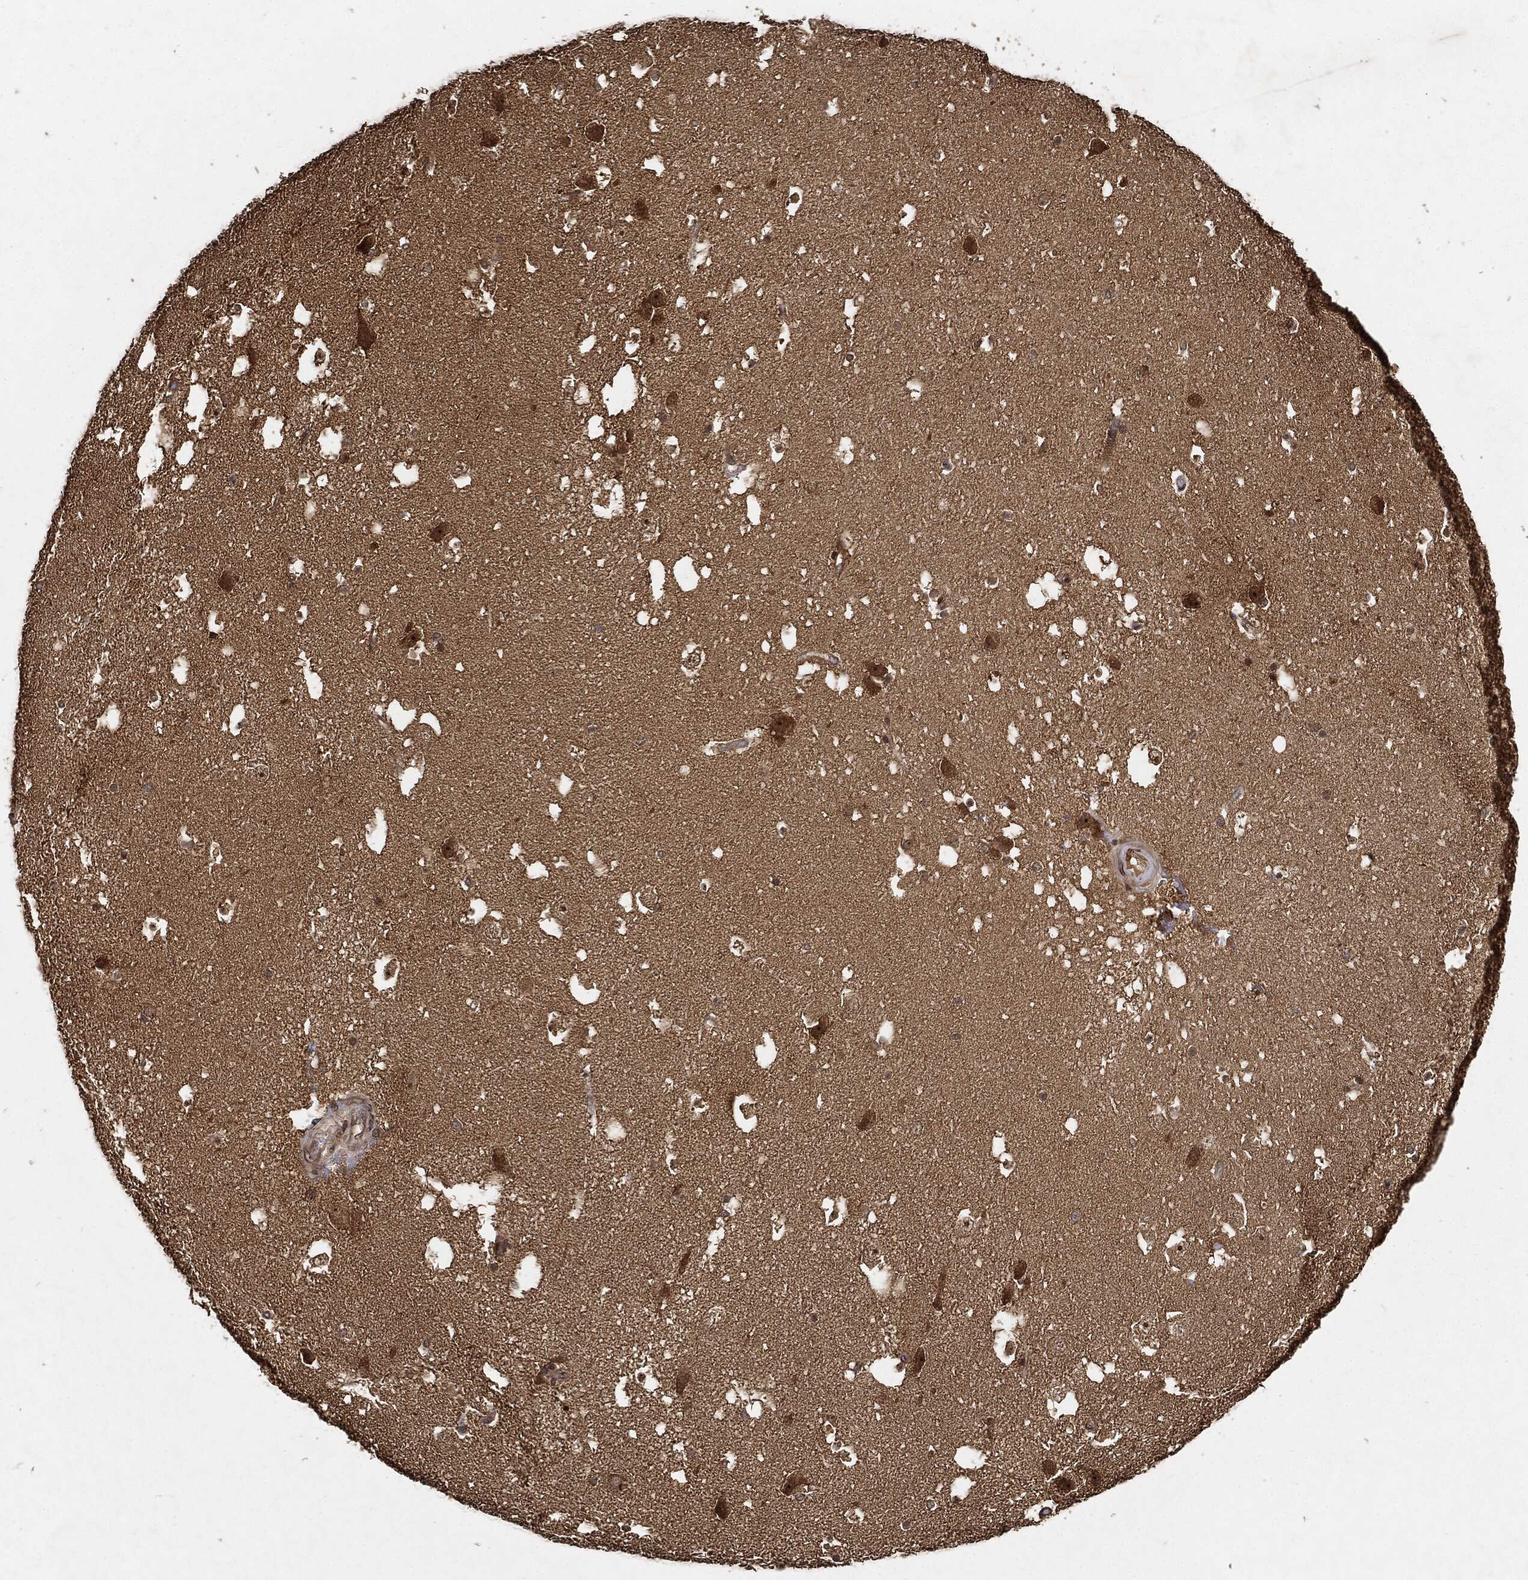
{"staining": {"intensity": "strong", "quantity": "<25%", "location": "nuclear"}, "tissue": "hippocampus", "cell_type": "Glial cells", "image_type": "normal", "snomed": [{"axis": "morphology", "description": "Normal tissue, NOS"}, {"axis": "topography", "description": "Hippocampus"}], "caption": "Immunohistochemistry (IHC) image of normal hippocampus: human hippocampus stained using immunohistochemistry demonstrates medium levels of strong protein expression localized specifically in the nuclear of glial cells, appearing as a nuclear brown color.", "gene": "ZNF226", "patient": {"sex": "male", "age": 51}}